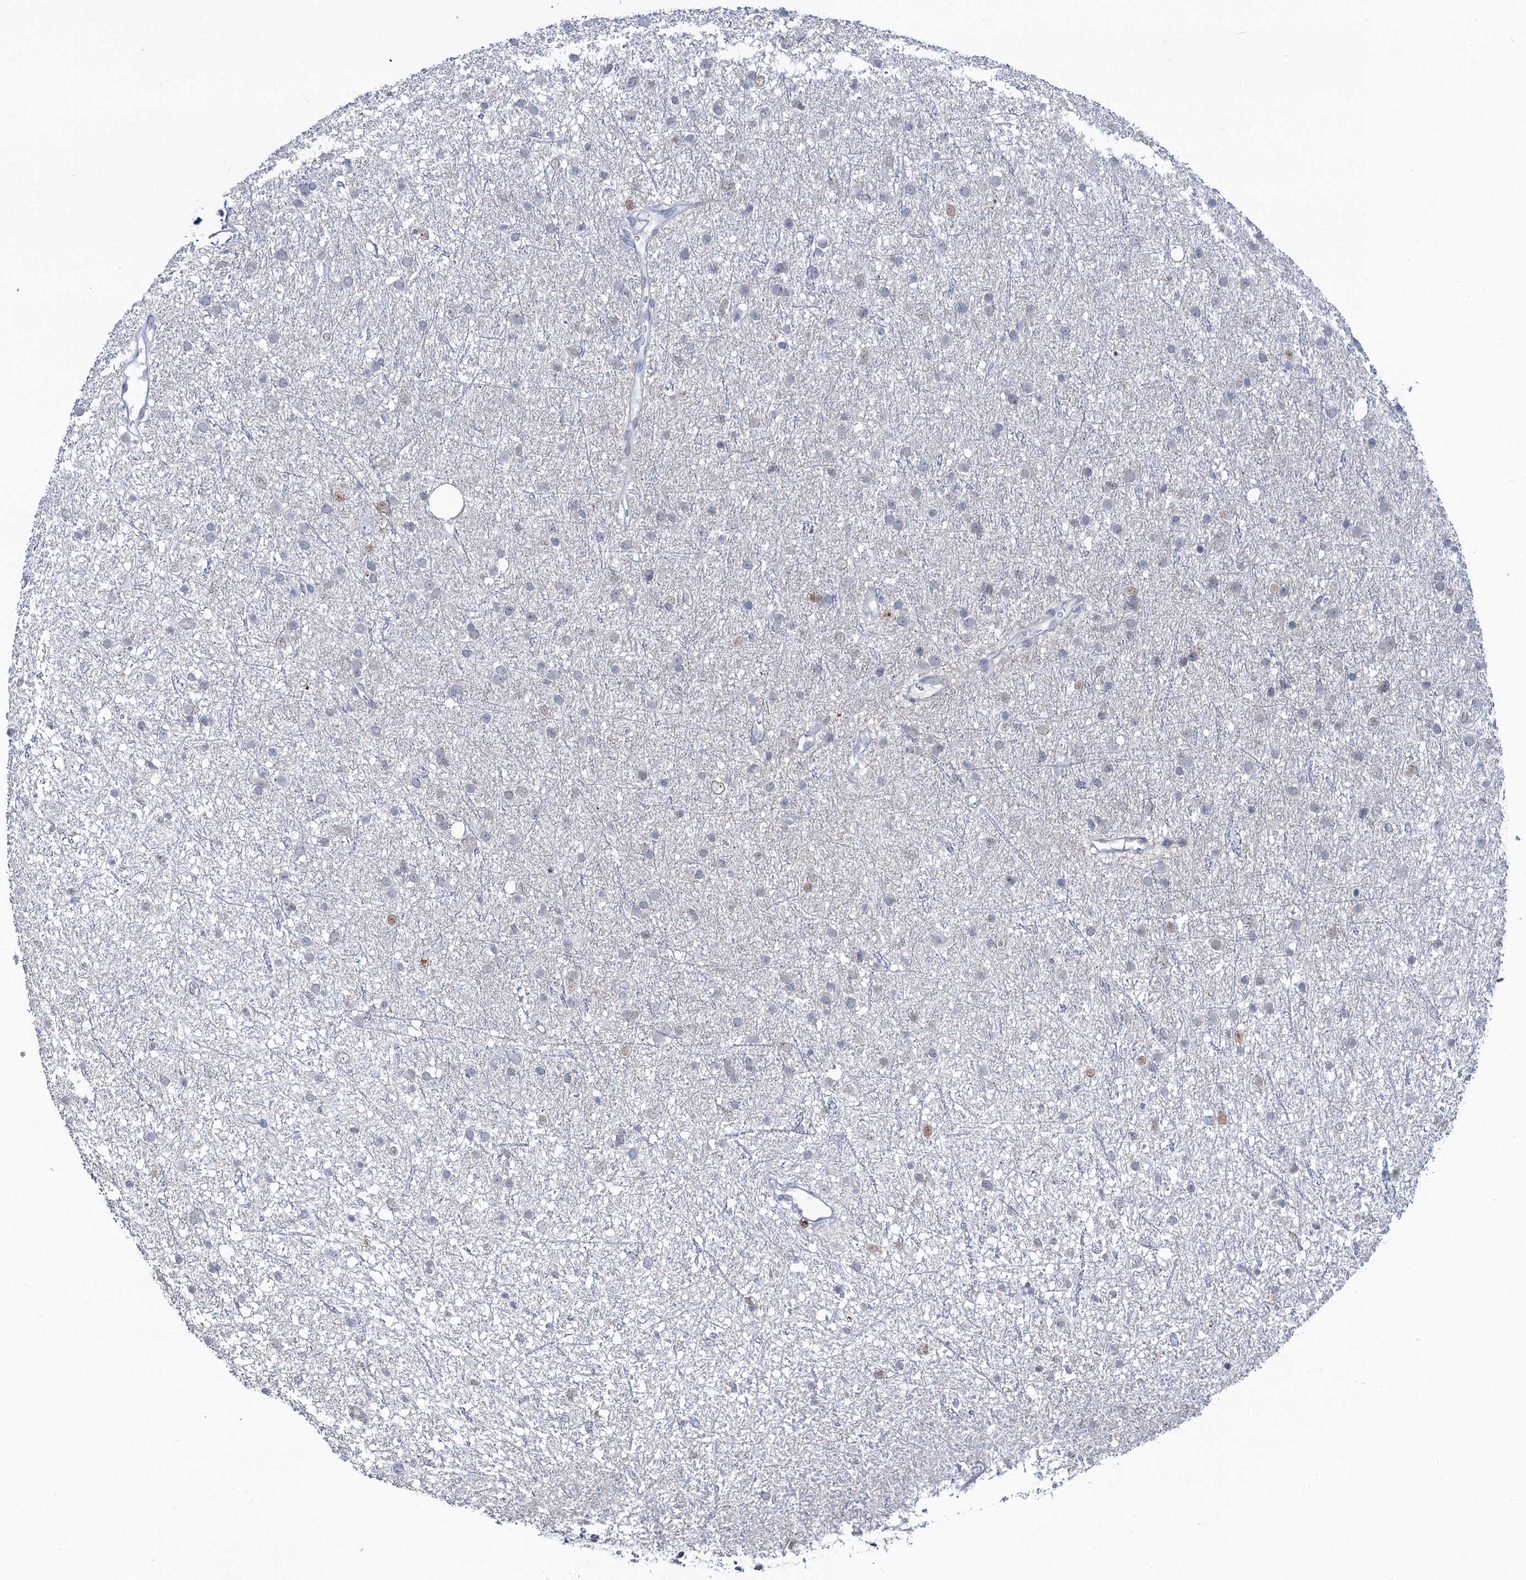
{"staining": {"intensity": "weak", "quantity": "<25%", "location": "nuclear"}, "tissue": "glioma", "cell_type": "Tumor cells", "image_type": "cancer", "snomed": [{"axis": "morphology", "description": "Glioma, malignant, Low grade"}, {"axis": "topography", "description": "Cerebral cortex"}], "caption": "There is no significant positivity in tumor cells of glioma.", "gene": "TOX3", "patient": {"sex": "female", "age": 39}}